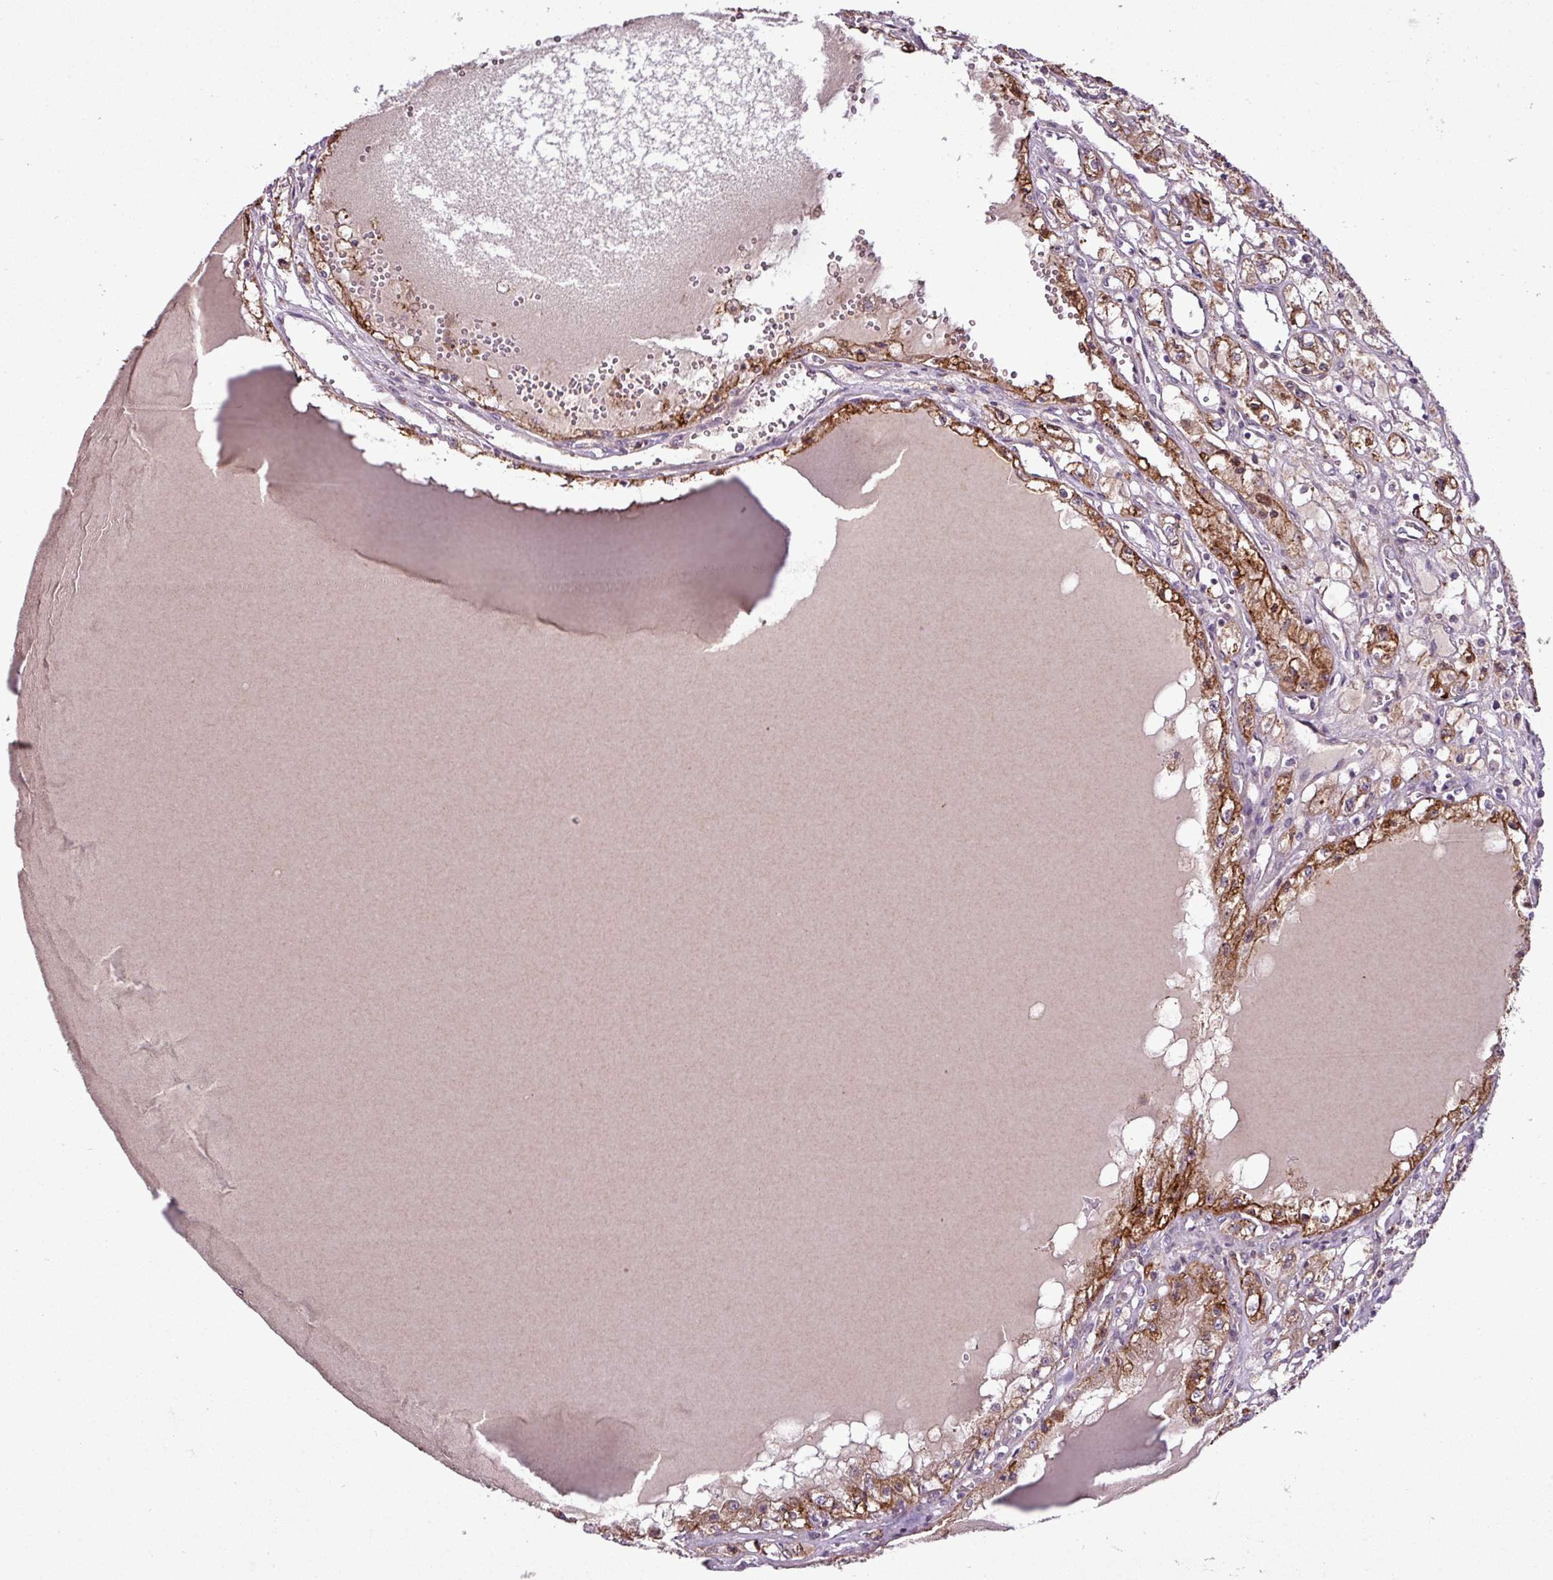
{"staining": {"intensity": "moderate", "quantity": ">75%", "location": "cytoplasmic/membranous"}, "tissue": "renal cancer", "cell_type": "Tumor cells", "image_type": "cancer", "snomed": [{"axis": "morphology", "description": "Adenocarcinoma, NOS"}, {"axis": "topography", "description": "Kidney"}], "caption": "Protein expression analysis of adenocarcinoma (renal) shows moderate cytoplasmic/membranous staining in approximately >75% of tumor cells. (DAB IHC, brown staining for protein, blue staining for nuclei).", "gene": "XIAP", "patient": {"sex": "male", "age": 56}}